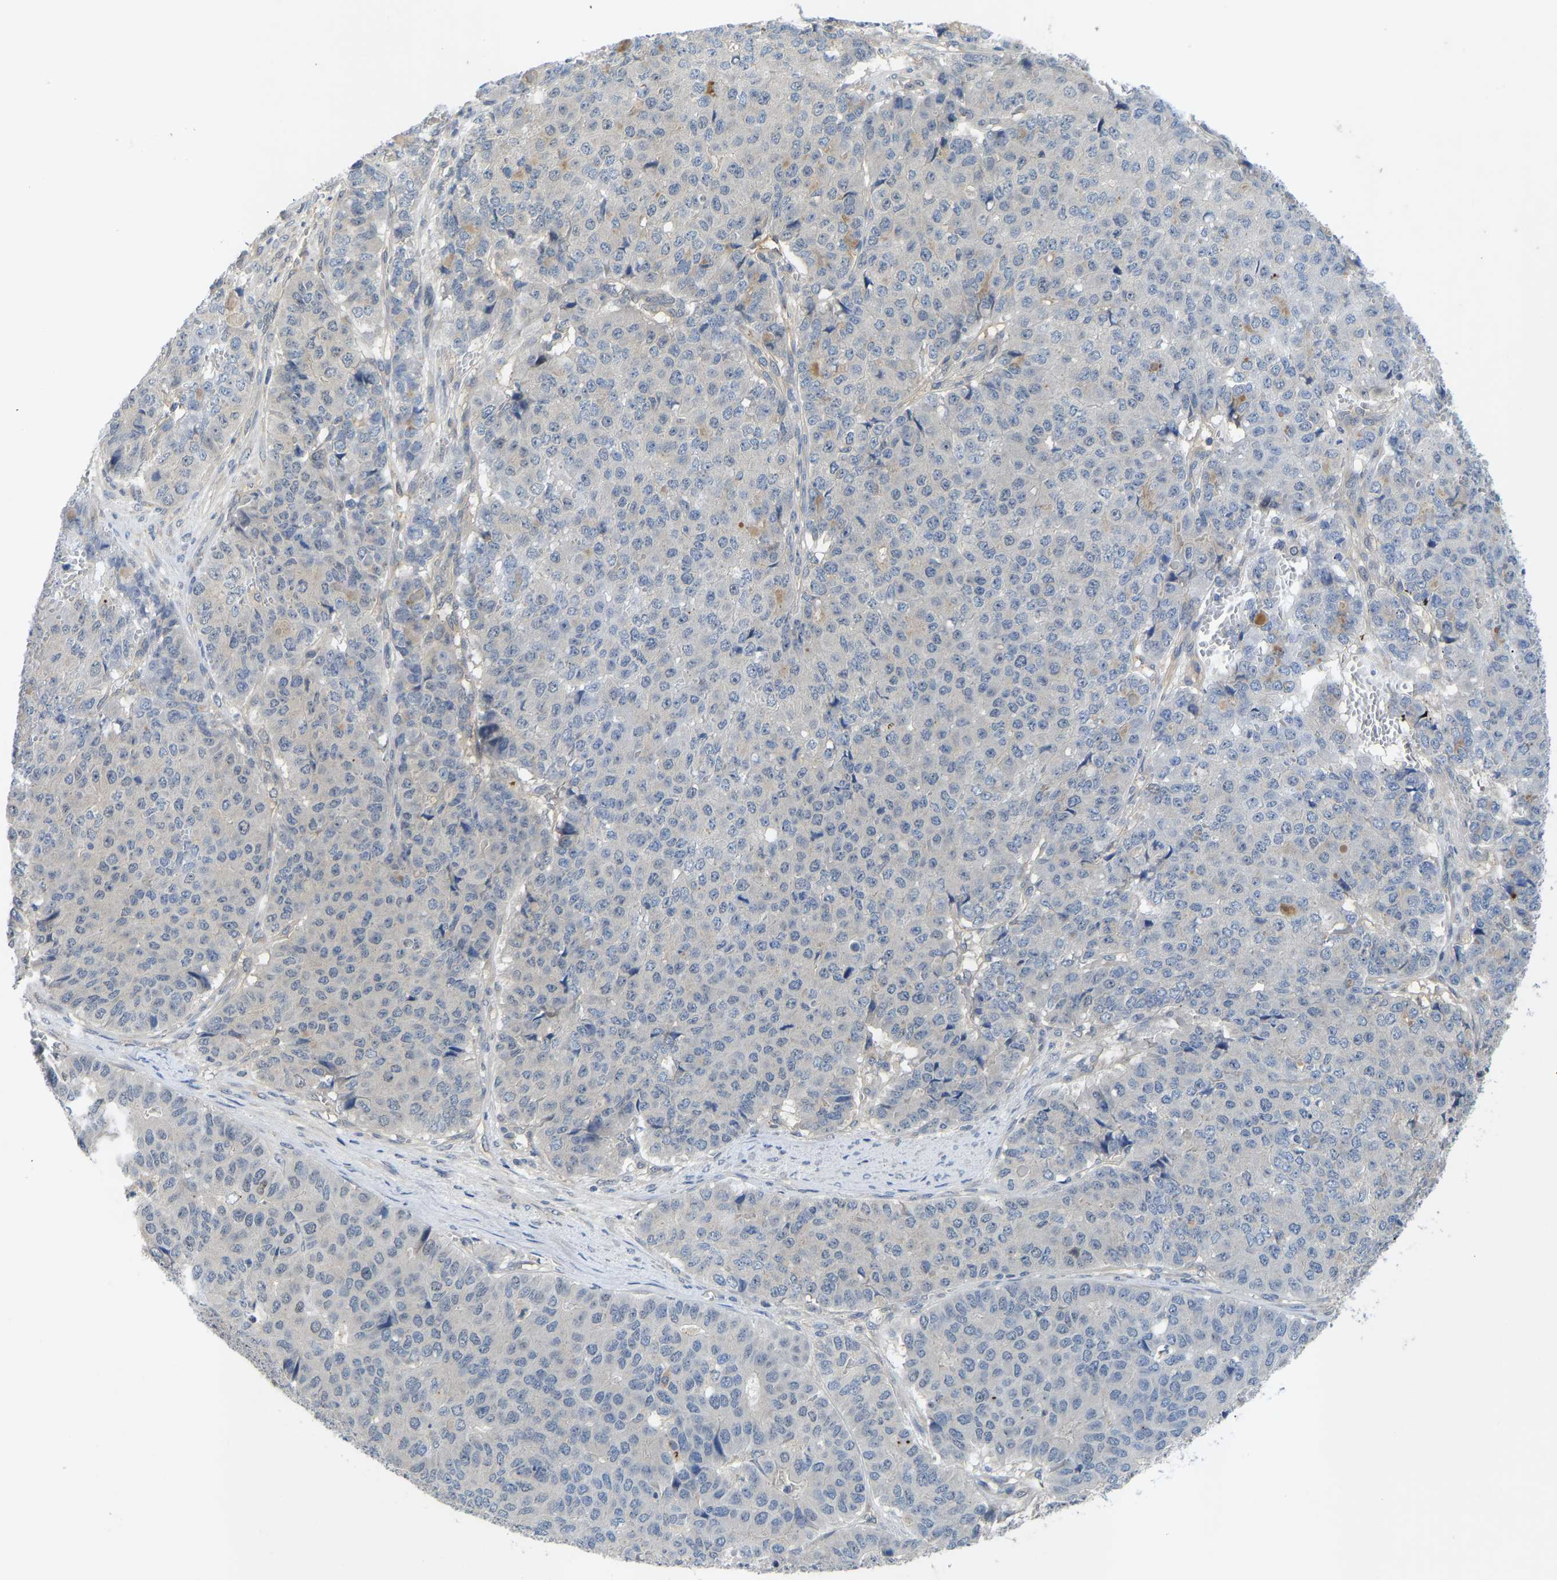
{"staining": {"intensity": "weak", "quantity": "<25%", "location": "nuclear"}, "tissue": "pancreatic cancer", "cell_type": "Tumor cells", "image_type": "cancer", "snomed": [{"axis": "morphology", "description": "Adenocarcinoma, NOS"}, {"axis": "topography", "description": "Pancreas"}], "caption": "Tumor cells are negative for protein expression in human adenocarcinoma (pancreatic).", "gene": "ZNF251", "patient": {"sex": "male", "age": 50}}